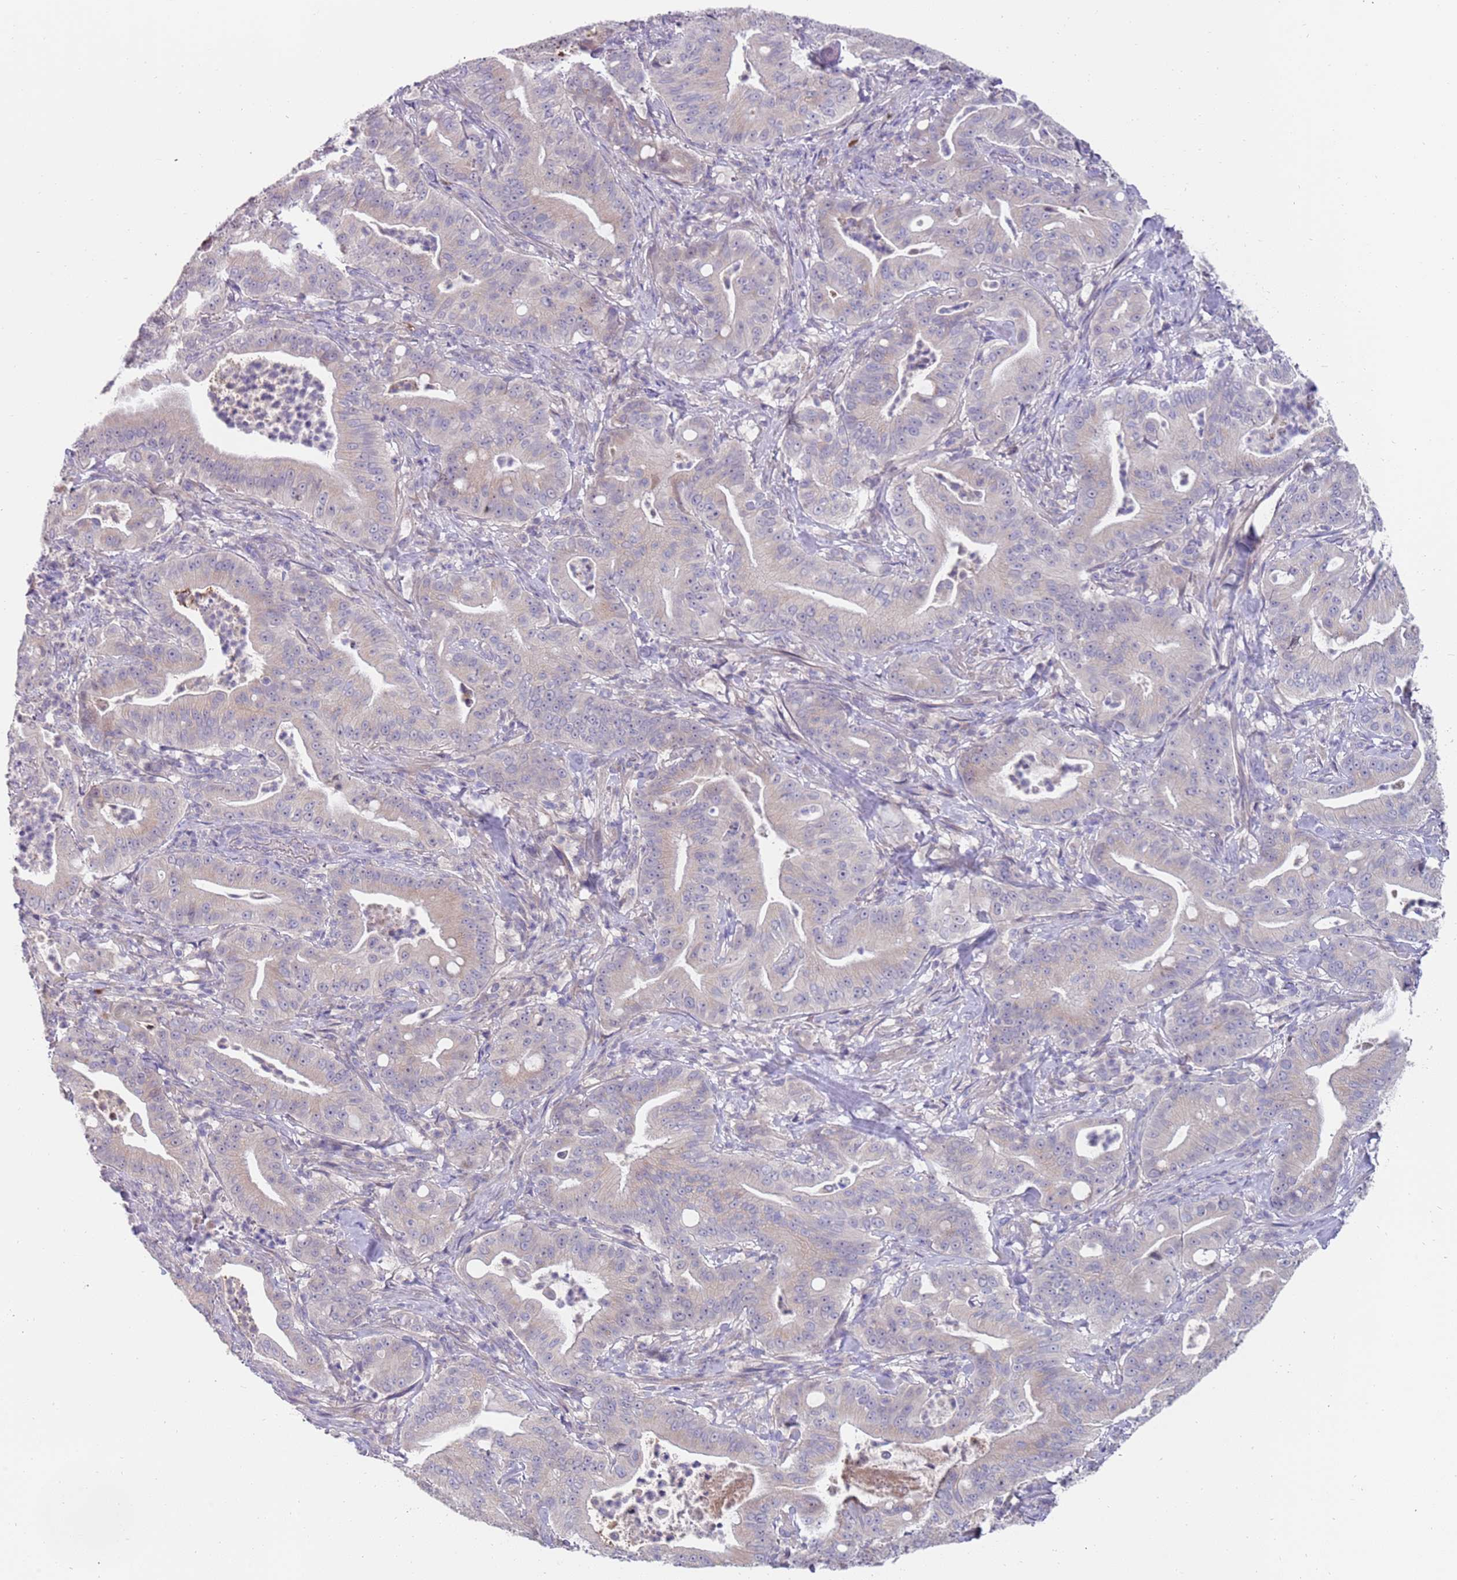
{"staining": {"intensity": "negative", "quantity": "none", "location": "none"}, "tissue": "pancreatic cancer", "cell_type": "Tumor cells", "image_type": "cancer", "snomed": [{"axis": "morphology", "description": "Adenocarcinoma, NOS"}, {"axis": "topography", "description": "Pancreas"}], "caption": "This is a histopathology image of immunohistochemistry (IHC) staining of pancreatic cancer, which shows no positivity in tumor cells. Nuclei are stained in blue.", "gene": "ZNF746", "patient": {"sex": "male", "age": 71}}